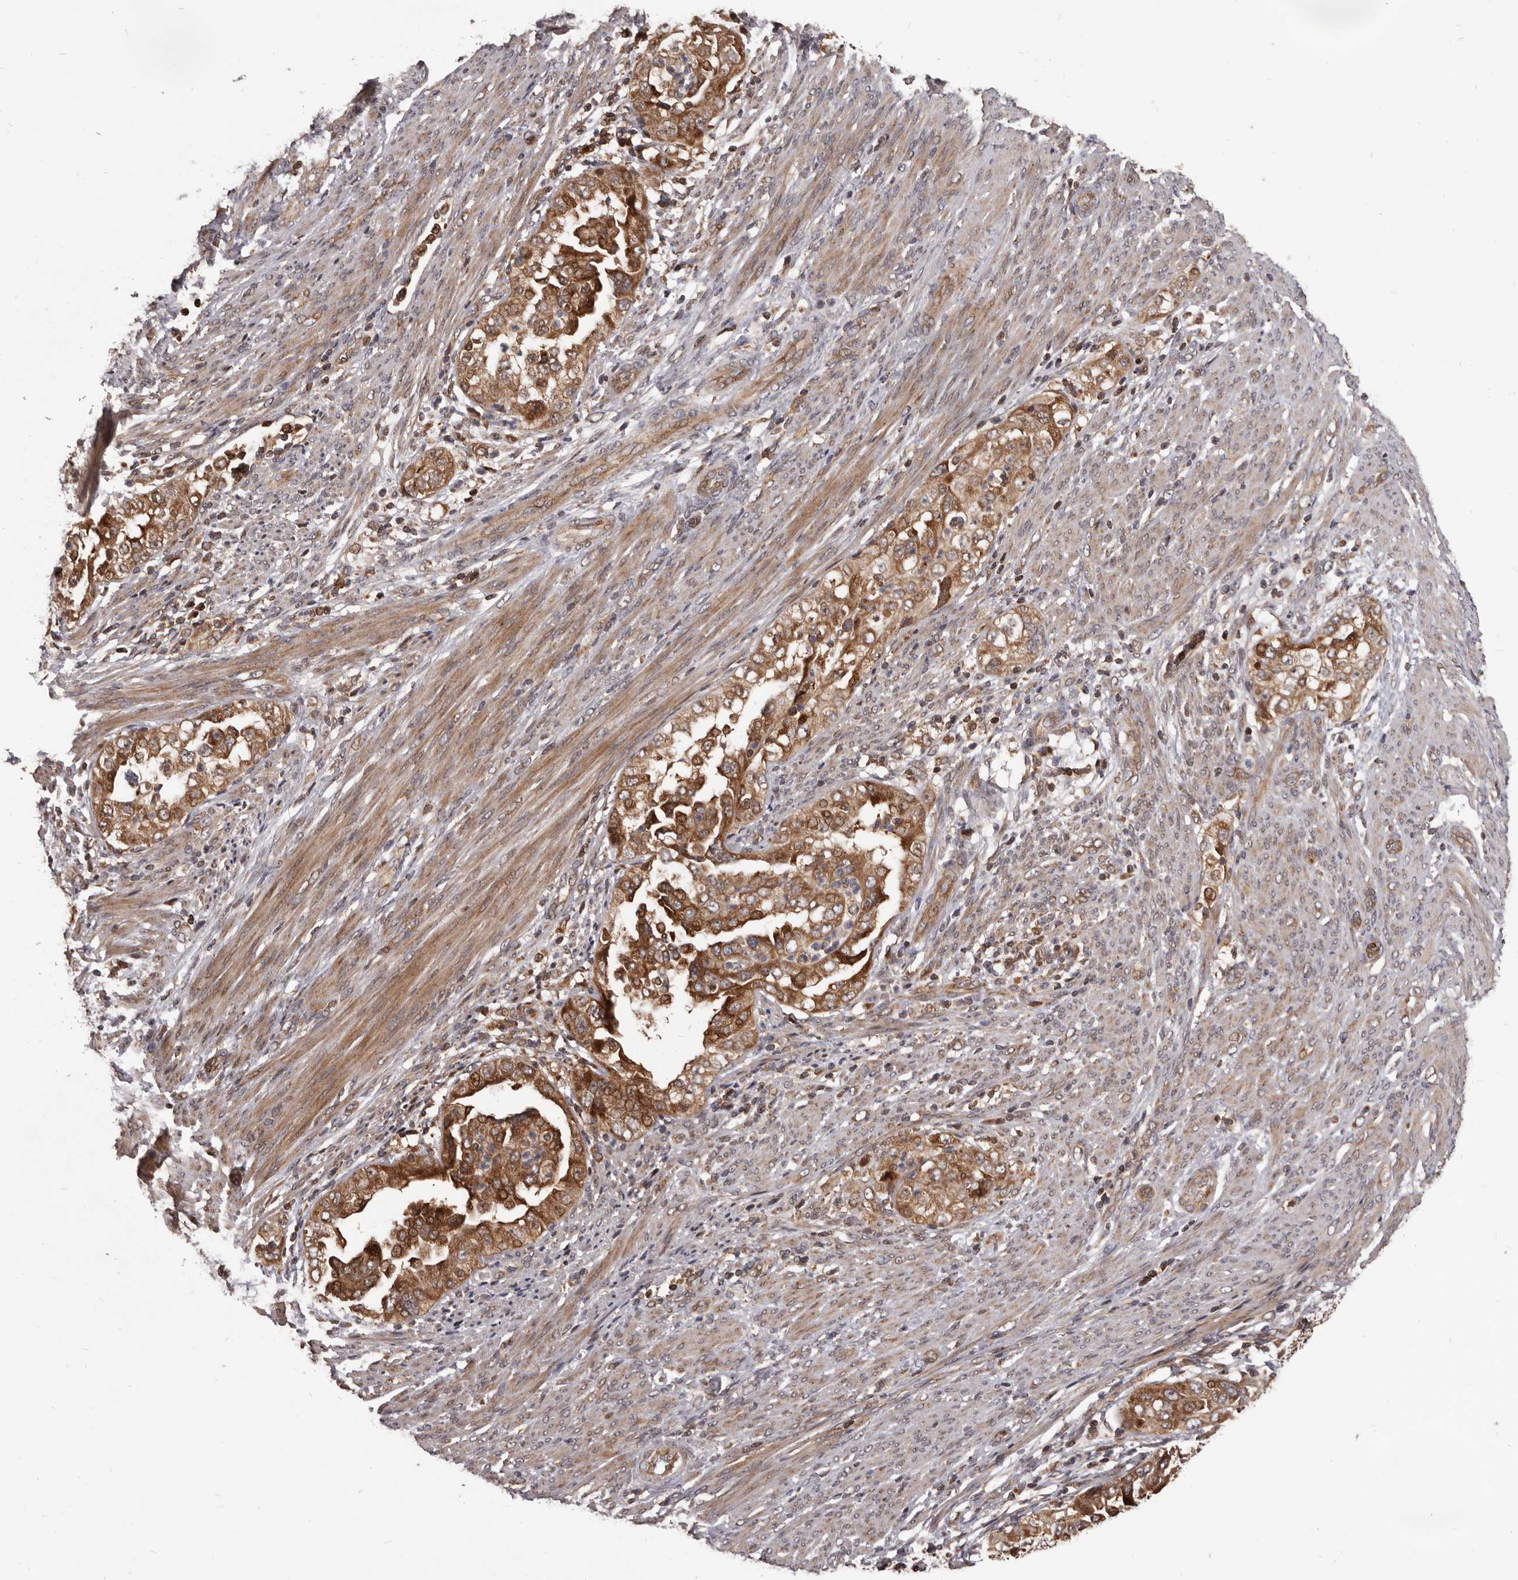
{"staining": {"intensity": "strong", "quantity": ">75%", "location": "cytoplasmic/membranous"}, "tissue": "endometrial cancer", "cell_type": "Tumor cells", "image_type": "cancer", "snomed": [{"axis": "morphology", "description": "Adenocarcinoma, NOS"}, {"axis": "topography", "description": "Endometrium"}], "caption": "Immunohistochemistry (IHC) of human adenocarcinoma (endometrial) exhibits high levels of strong cytoplasmic/membranous staining in about >75% of tumor cells. Immunohistochemistry stains the protein in brown and the nuclei are stained blue.", "gene": "MAP3K14", "patient": {"sex": "female", "age": 85}}